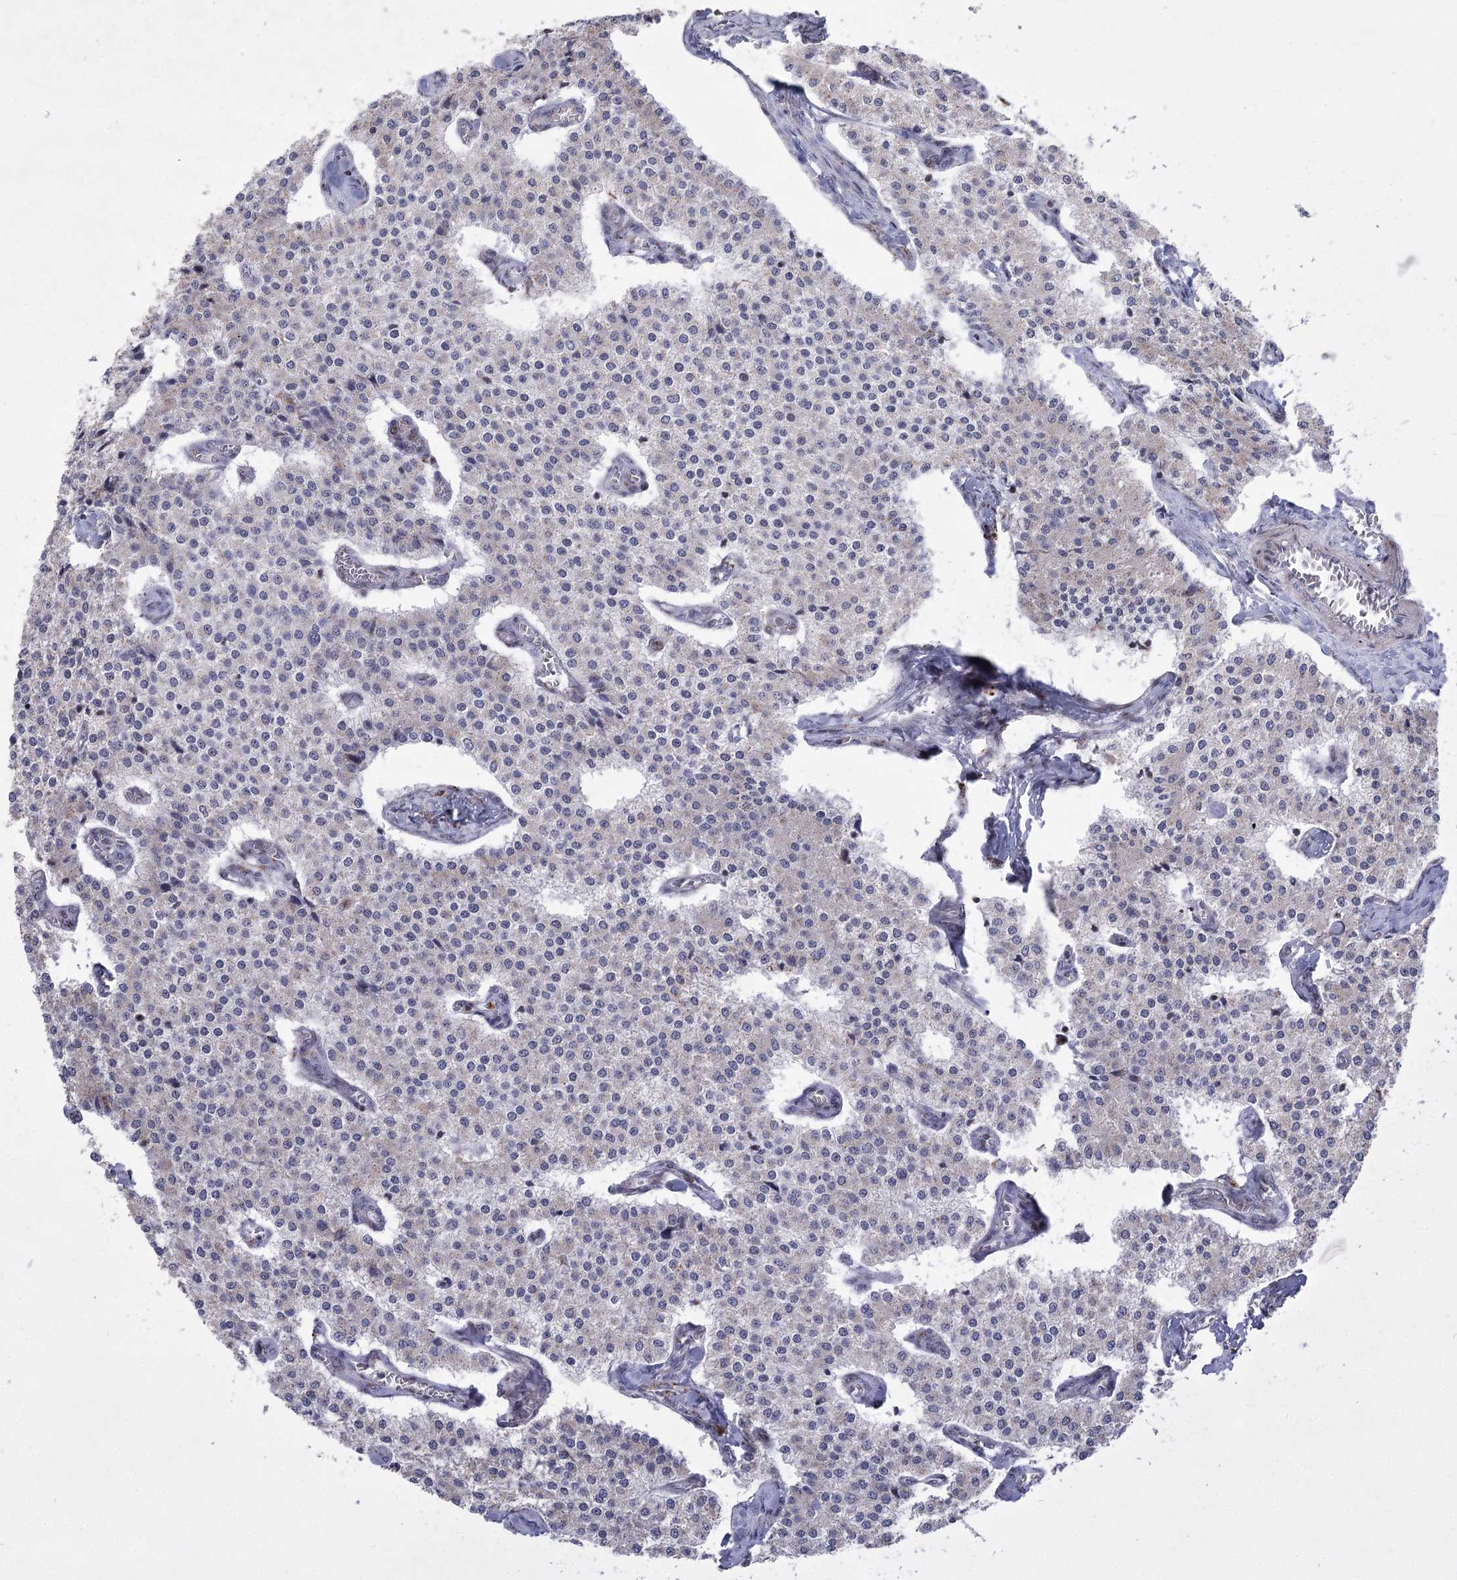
{"staining": {"intensity": "negative", "quantity": "none", "location": "none"}, "tissue": "carcinoid", "cell_type": "Tumor cells", "image_type": "cancer", "snomed": [{"axis": "morphology", "description": "Carcinoid, malignant, NOS"}, {"axis": "topography", "description": "Colon"}], "caption": "Tumor cells show no significant positivity in carcinoid.", "gene": "NME7", "patient": {"sex": "female", "age": 52}}